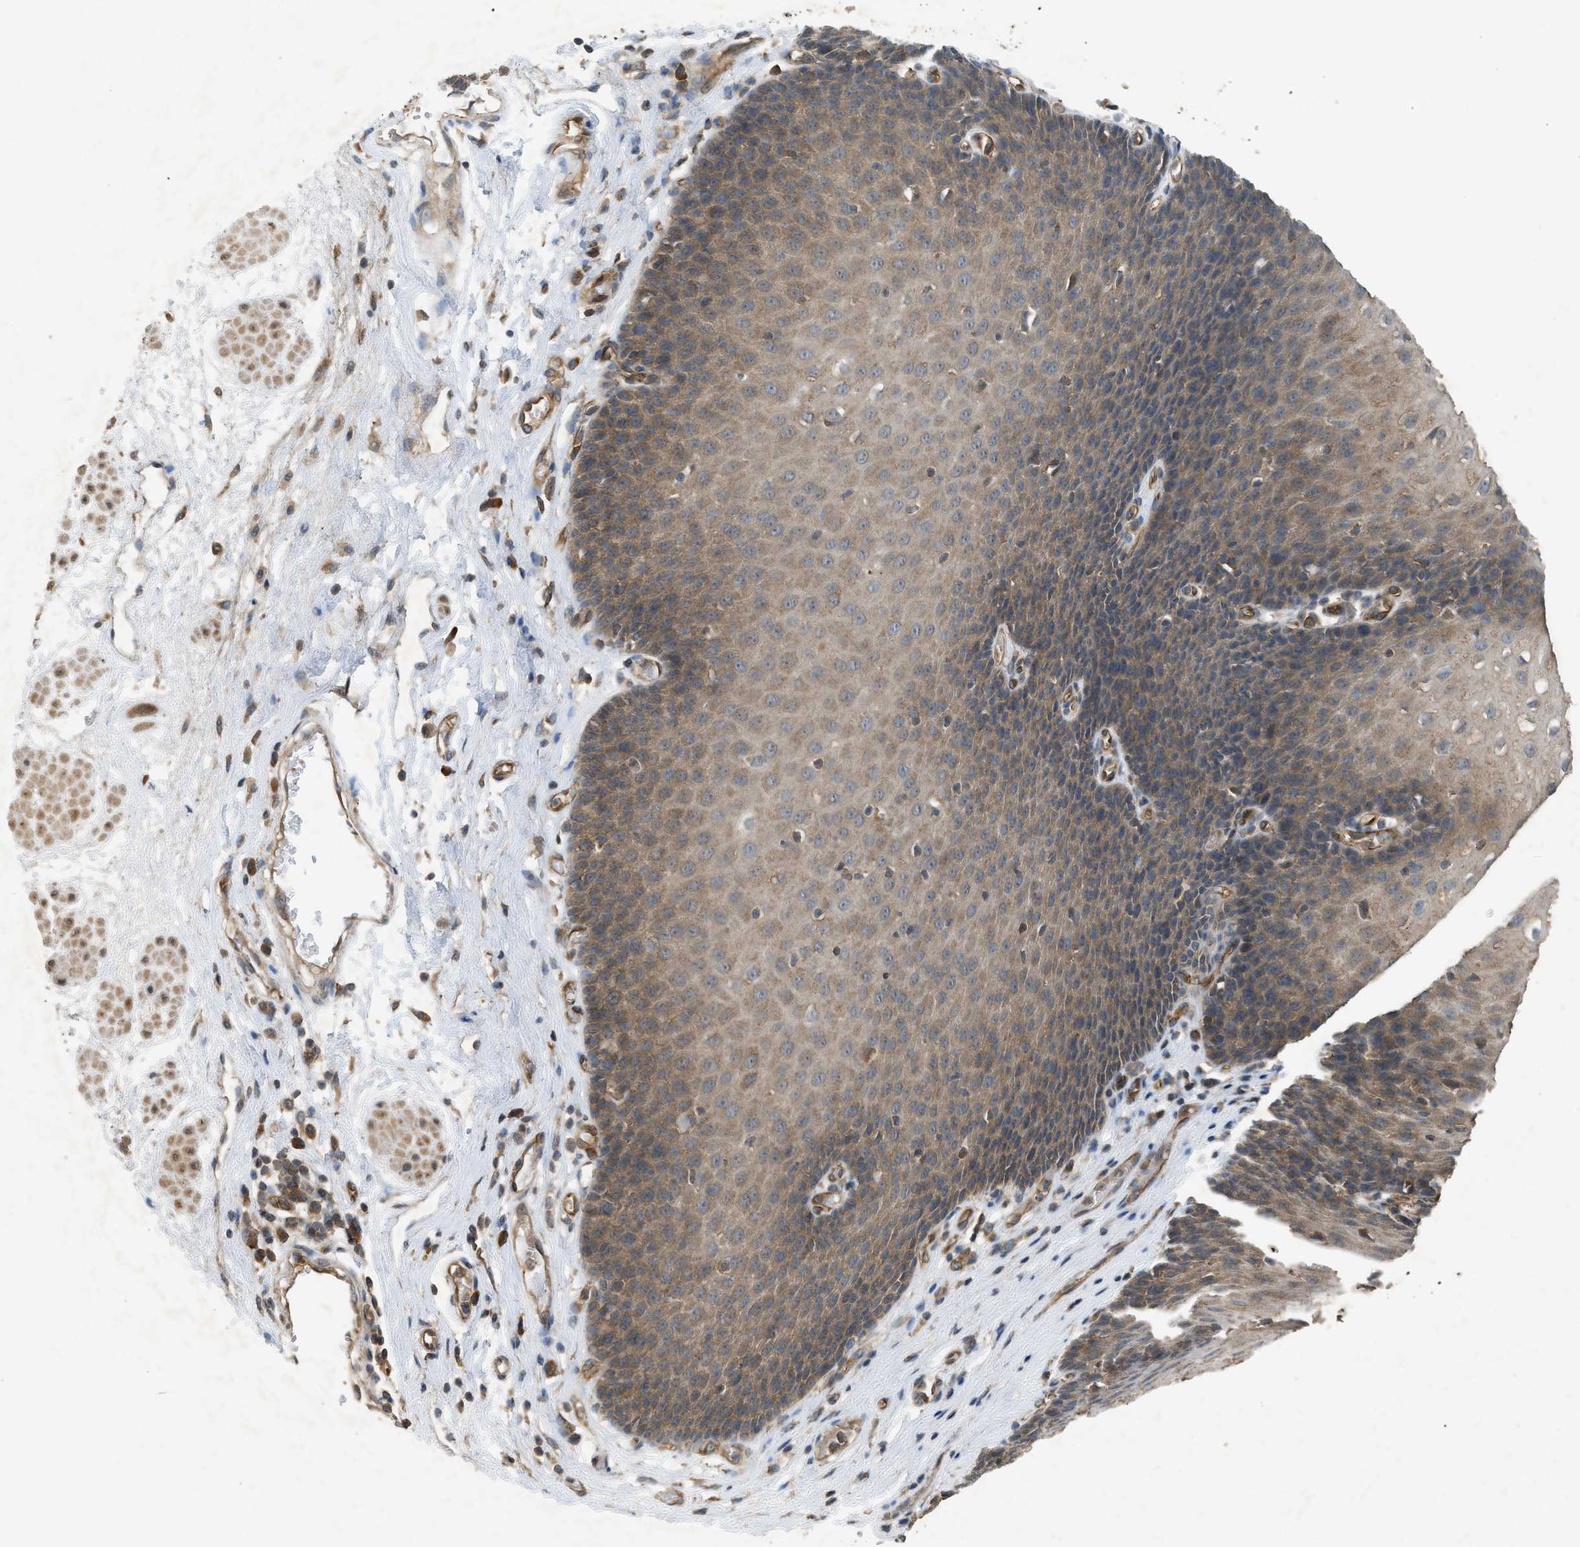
{"staining": {"intensity": "moderate", "quantity": ">75%", "location": "cytoplasmic/membranous"}, "tissue": "esophagus", "cell_type": "Squamous epithelial cells", "image_type": "normal", "snomed": [{"axis": "morphology", "description": "Normal tissue, NOS"}, {"axis": "topography", "description": "Esophagus"}], "caption": "Moderate cytoplasmic/membranous staining for a protein is seen in about >75% of squamous epithelial cells of normal esophagus using IHC.", "gene": "HIP1R", "patient": {"sex": "male", "age": 48}}